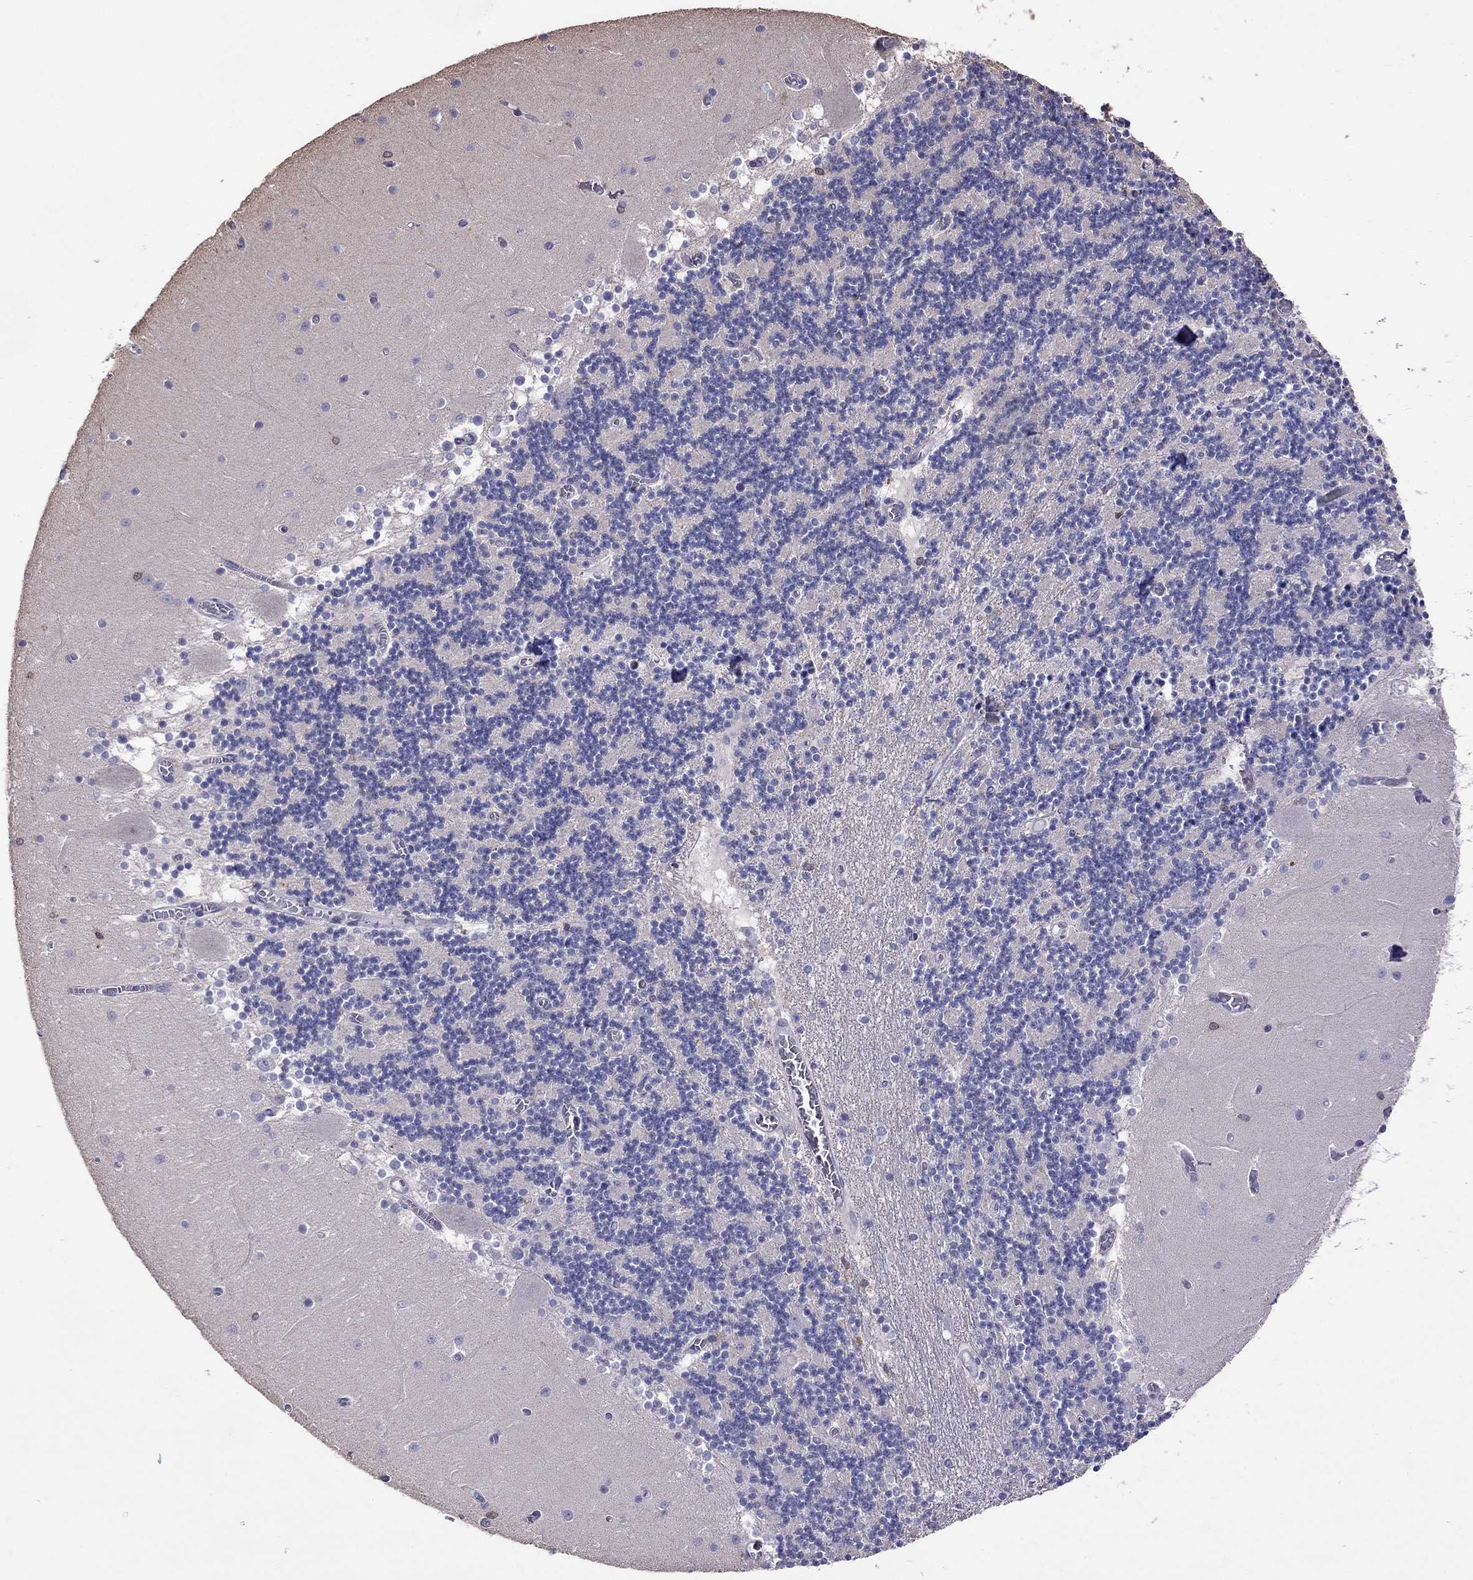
{"staining": {"intensity": "negative", "quantity": "none", "location": "none"}, "tissue": "cerebellum", "cell_type": "Cells in granular layer", "image_type": "normal", "snomed": [{"axis": "morphology", "description": "Normal tissue, NOS"}, {"axis": "topography", "description": "Cerebellum"}], "caption": "Cells in granular layer show no significant expression in unremarkable cerebellum. (DAB (3,3'-diaminobenzidine) immunohistochemistry (IHC) with hematoxylin counter stain).", "gene": "ADAM28", "patient": {"sex": "female", "age": 28}}